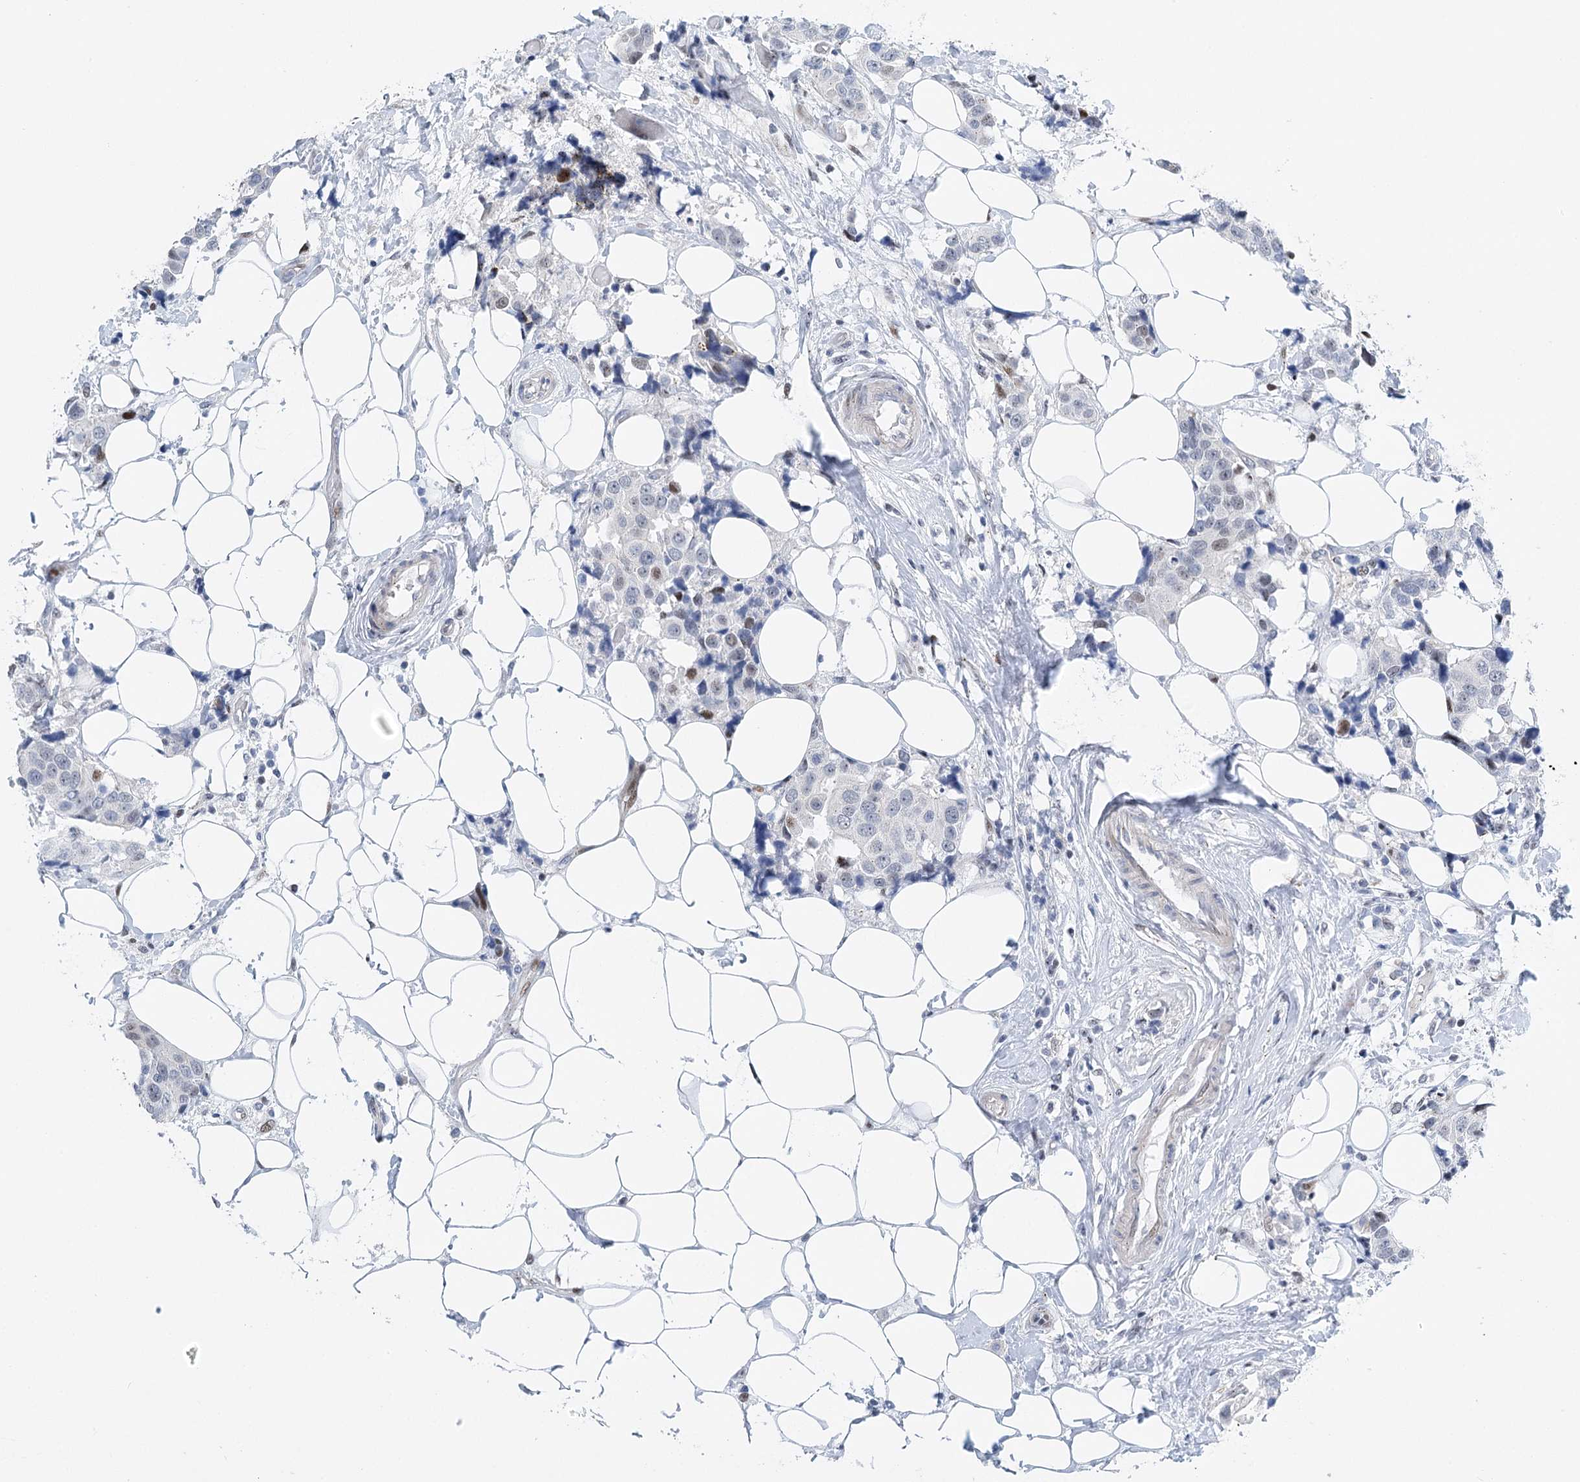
{"staining": {"intensity": "moderate", "quantity": "<25%", "location": "nuclear"}, "tissue": "breast cancer", "cell_type": "Tumor cells", "image_type": "cancer", "snomed": [{"axis": "morphology", "description": "Normal tissue, NOS"}, {"axis": "morphology", "description": "Duct carcinoma"}, {"axis": "topography", "description": "Breast"}], "caption": "Immunohistochemical staining of human breast intraductal carcinoma shows low levels of moderate nuclear protein staining in approximately <25% of tumor cells.", "gene": "CAMTA1", "patient": {"sex": "female", "age": 39}}